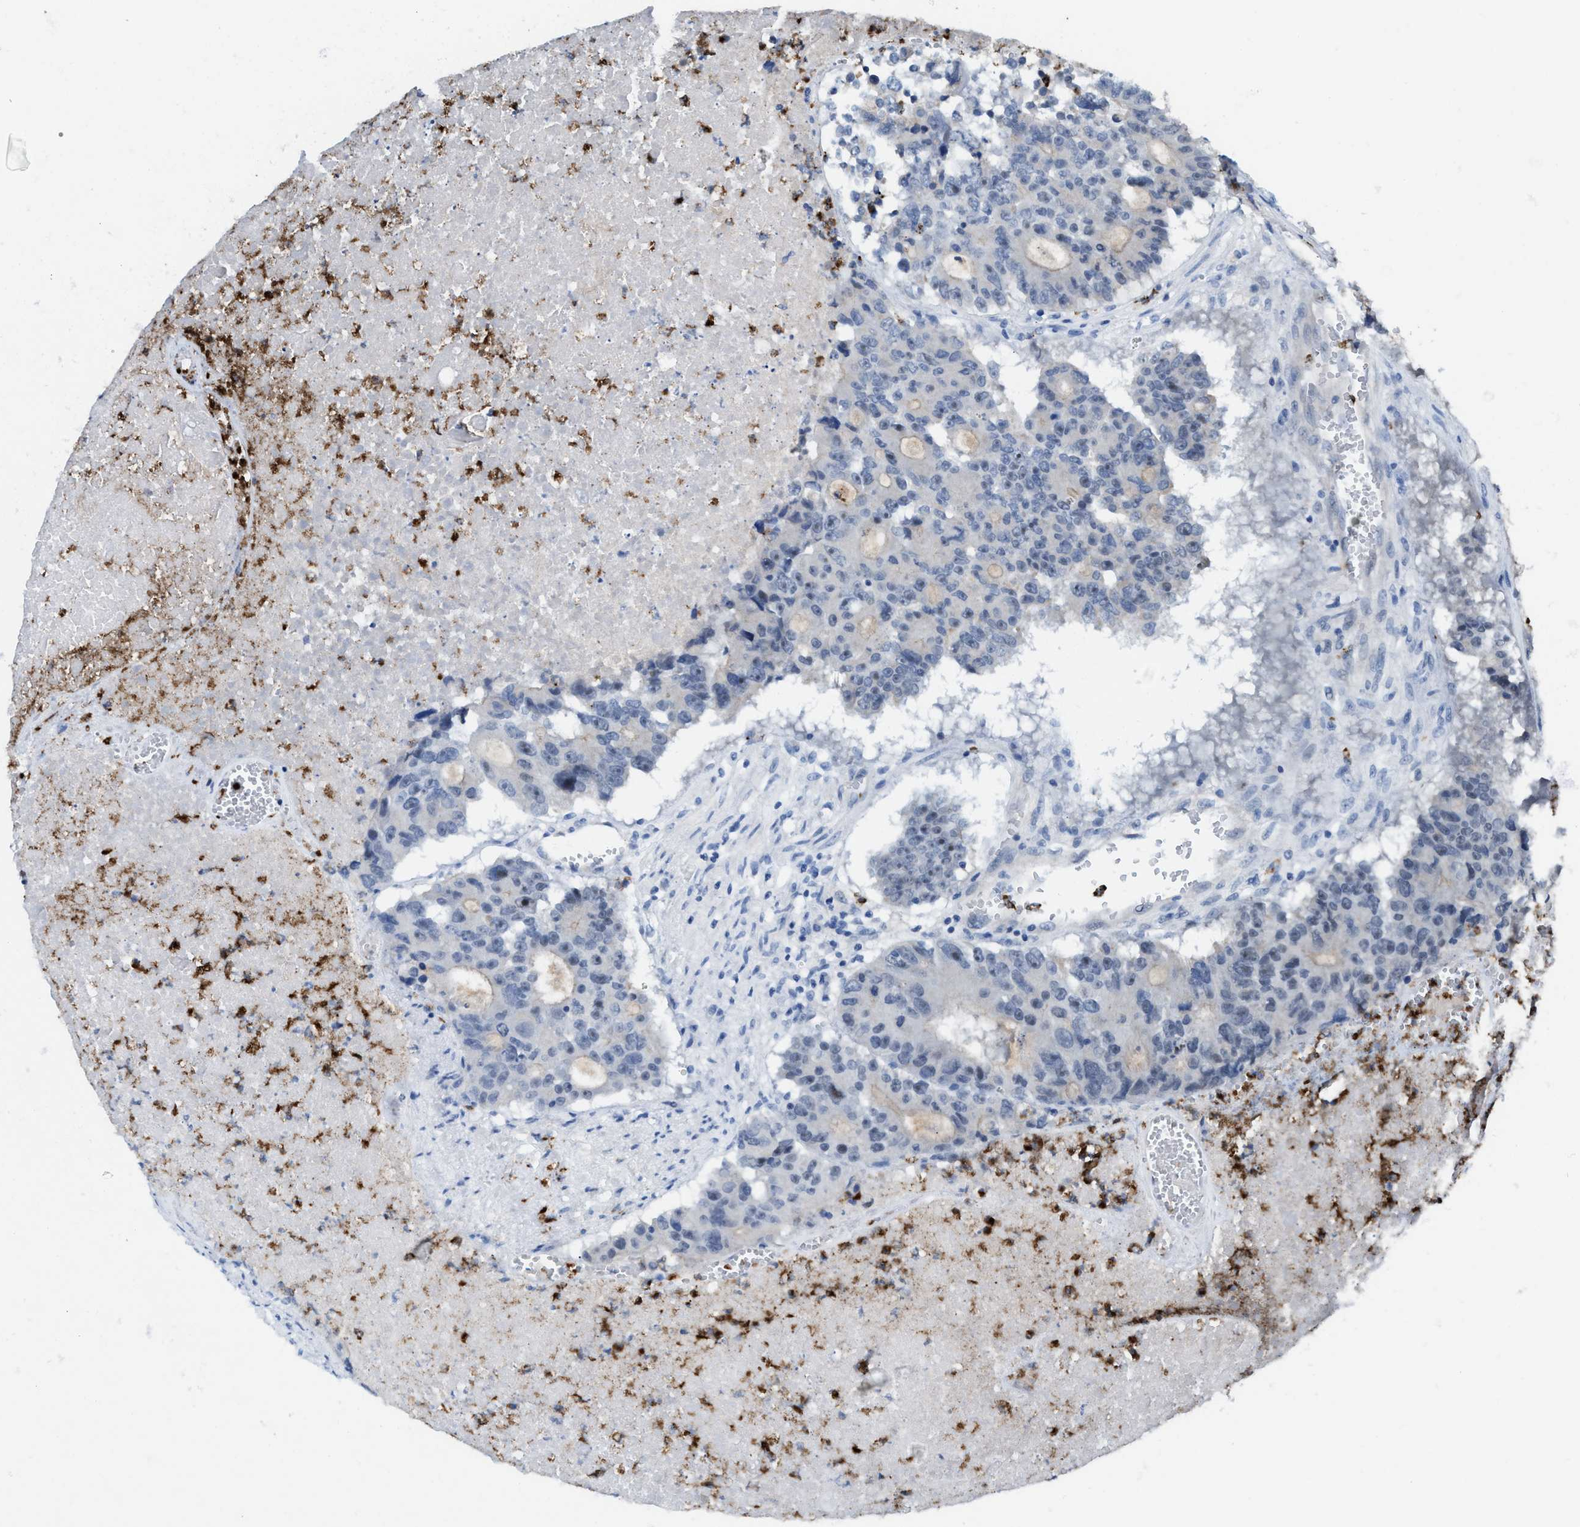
{"staining": {"intensity": "negative", "quantity": "none", "location": "none"}, "tissue": "colorectal cancer", "cell_type": "Tumor cells", "image_type": "cancer", "snomed": [{"axis": "morphology", "description": "Adenocarcinoma, NOS"}, {"axis": "topography", "description": "Colon"}], "caption": "Immunohistochemical staining of human adenocarcinoma (colorectal) reveals no significant positivity in tumor cells.", "gene": "CMTM1", "patient": {"sex": "male", "age": 87}}